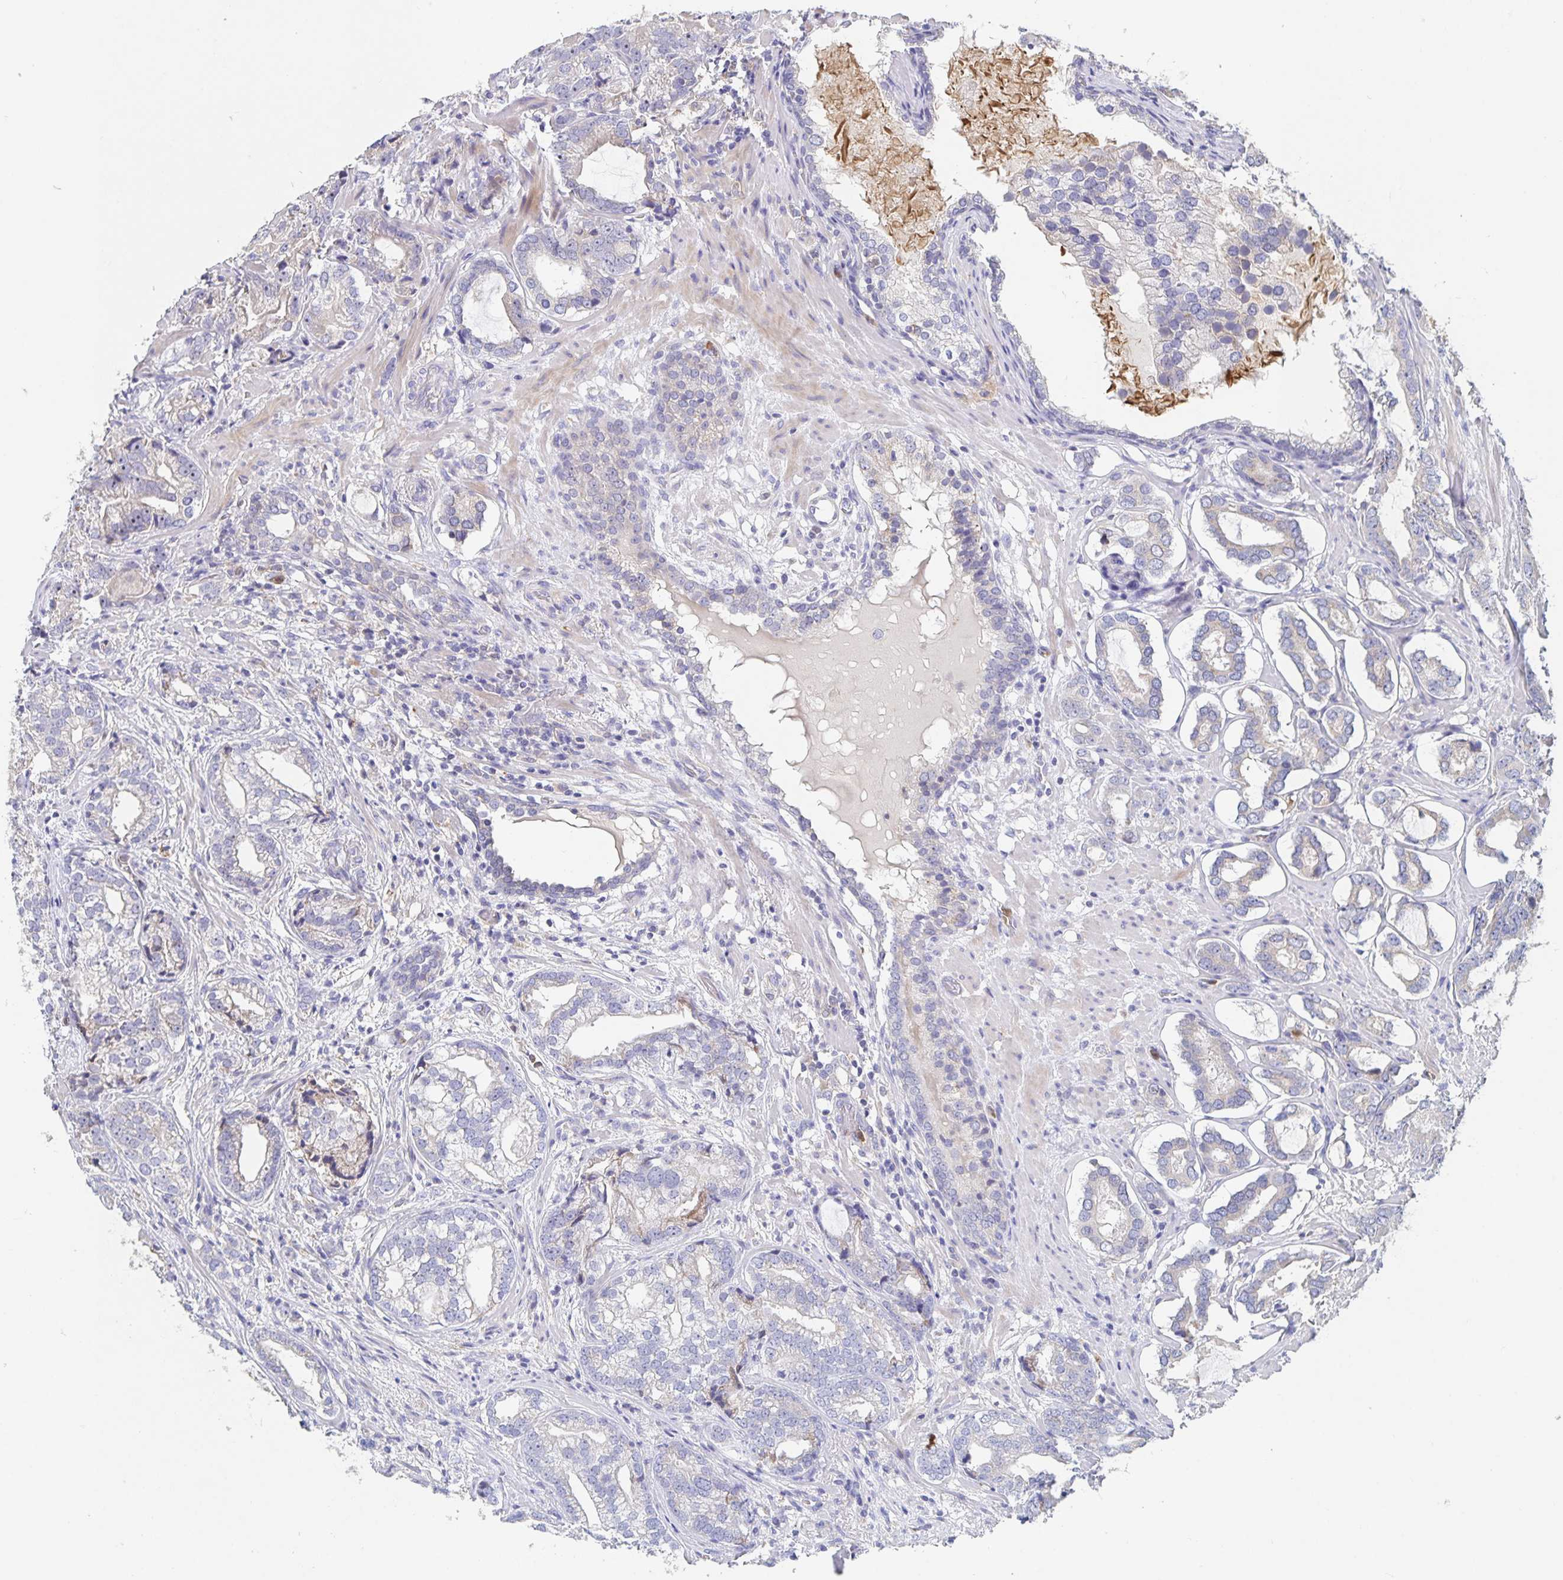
{"staining": {"intensity": "negative", "quantity": "none", "location": "none"}, "tissue": "prostate cancer", "cell_type": "Tumor cells", "image_type": "cancer", "snomed": [{"axis": "morphology", "description": "Adenocarcinoma, High grade"}, {"axis": "topography", "description": "Prostate"}], "caption": "IHC photomicrograph of neoplastic tissue: prostate cancer (adenocarcinoma (high-grade)) stained with DAB exhibits no significant protein staining in tumor cells.", "gene": "CDC42BPG", "patient": {"sex": "male", "age": 75}}